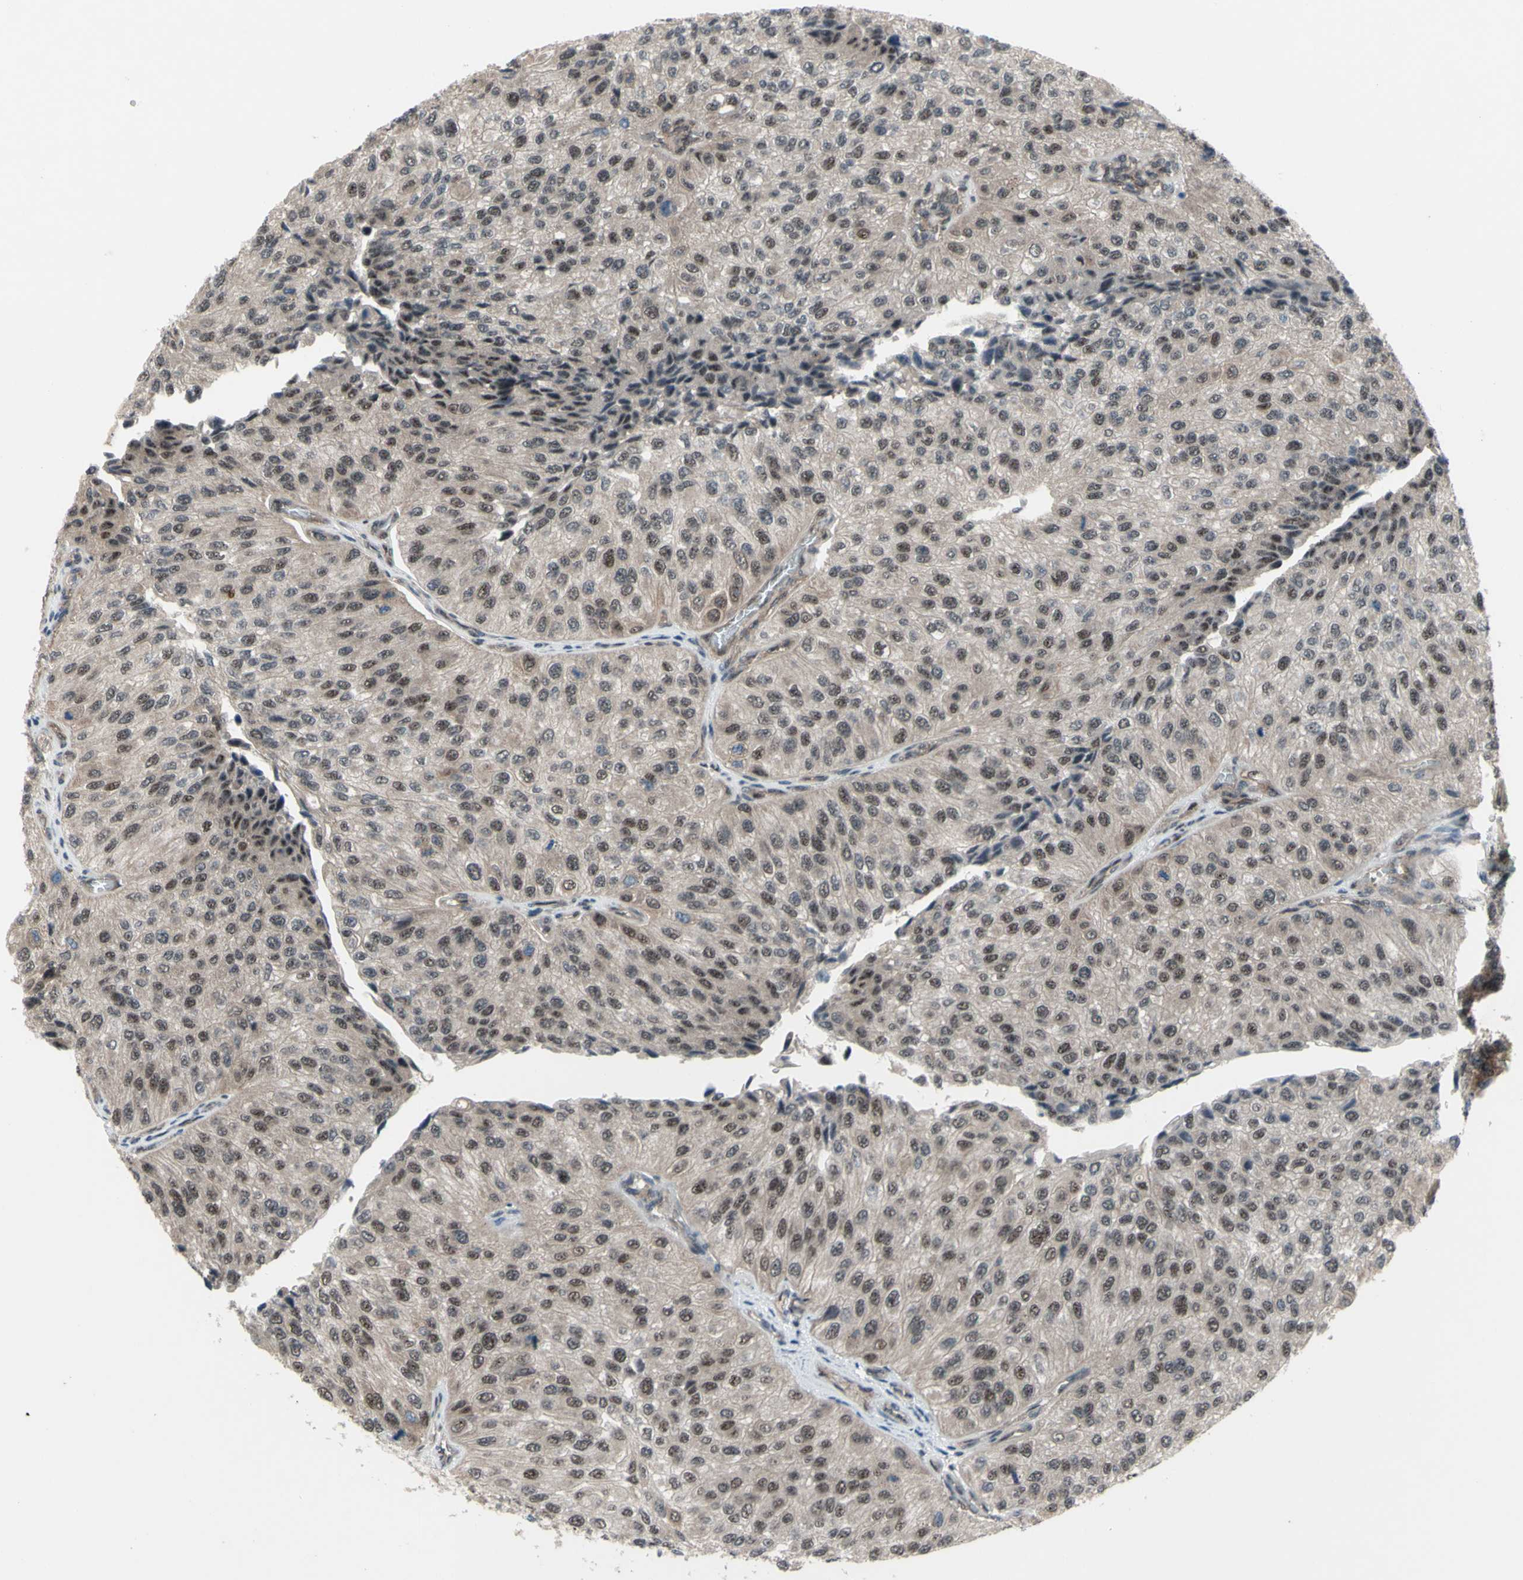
{"staining": {"intensity": "moderate", "quantity": "25%-75%", "location": "cytoplasmic/membranous,nuclear"}, "tissue": "urothelial cancer", "cell_type": "Tumor cells", "image_type": "cancer", "snomed": [{"axis": "morphology", "description": "Urothelial carcinoma, High grade"}, {"axis": "topography", "description": "Kidney"}, {"axis": "topography", "description": "Urinary bladder"}], "caption": "Immunohistochemistry (IHC) photomicrograph of neoplastic tissue: urothelial cancer stained using IHC reveals medium levels of moderate protein expression localized specifically in the cytoplasmic/membranous and nuclear of tumor cells, appearing as a cytoplasmic/membranous and nuclear brown color.", "gene": "TRDMT1", "patient": {"sex": "male", "age": 77}}